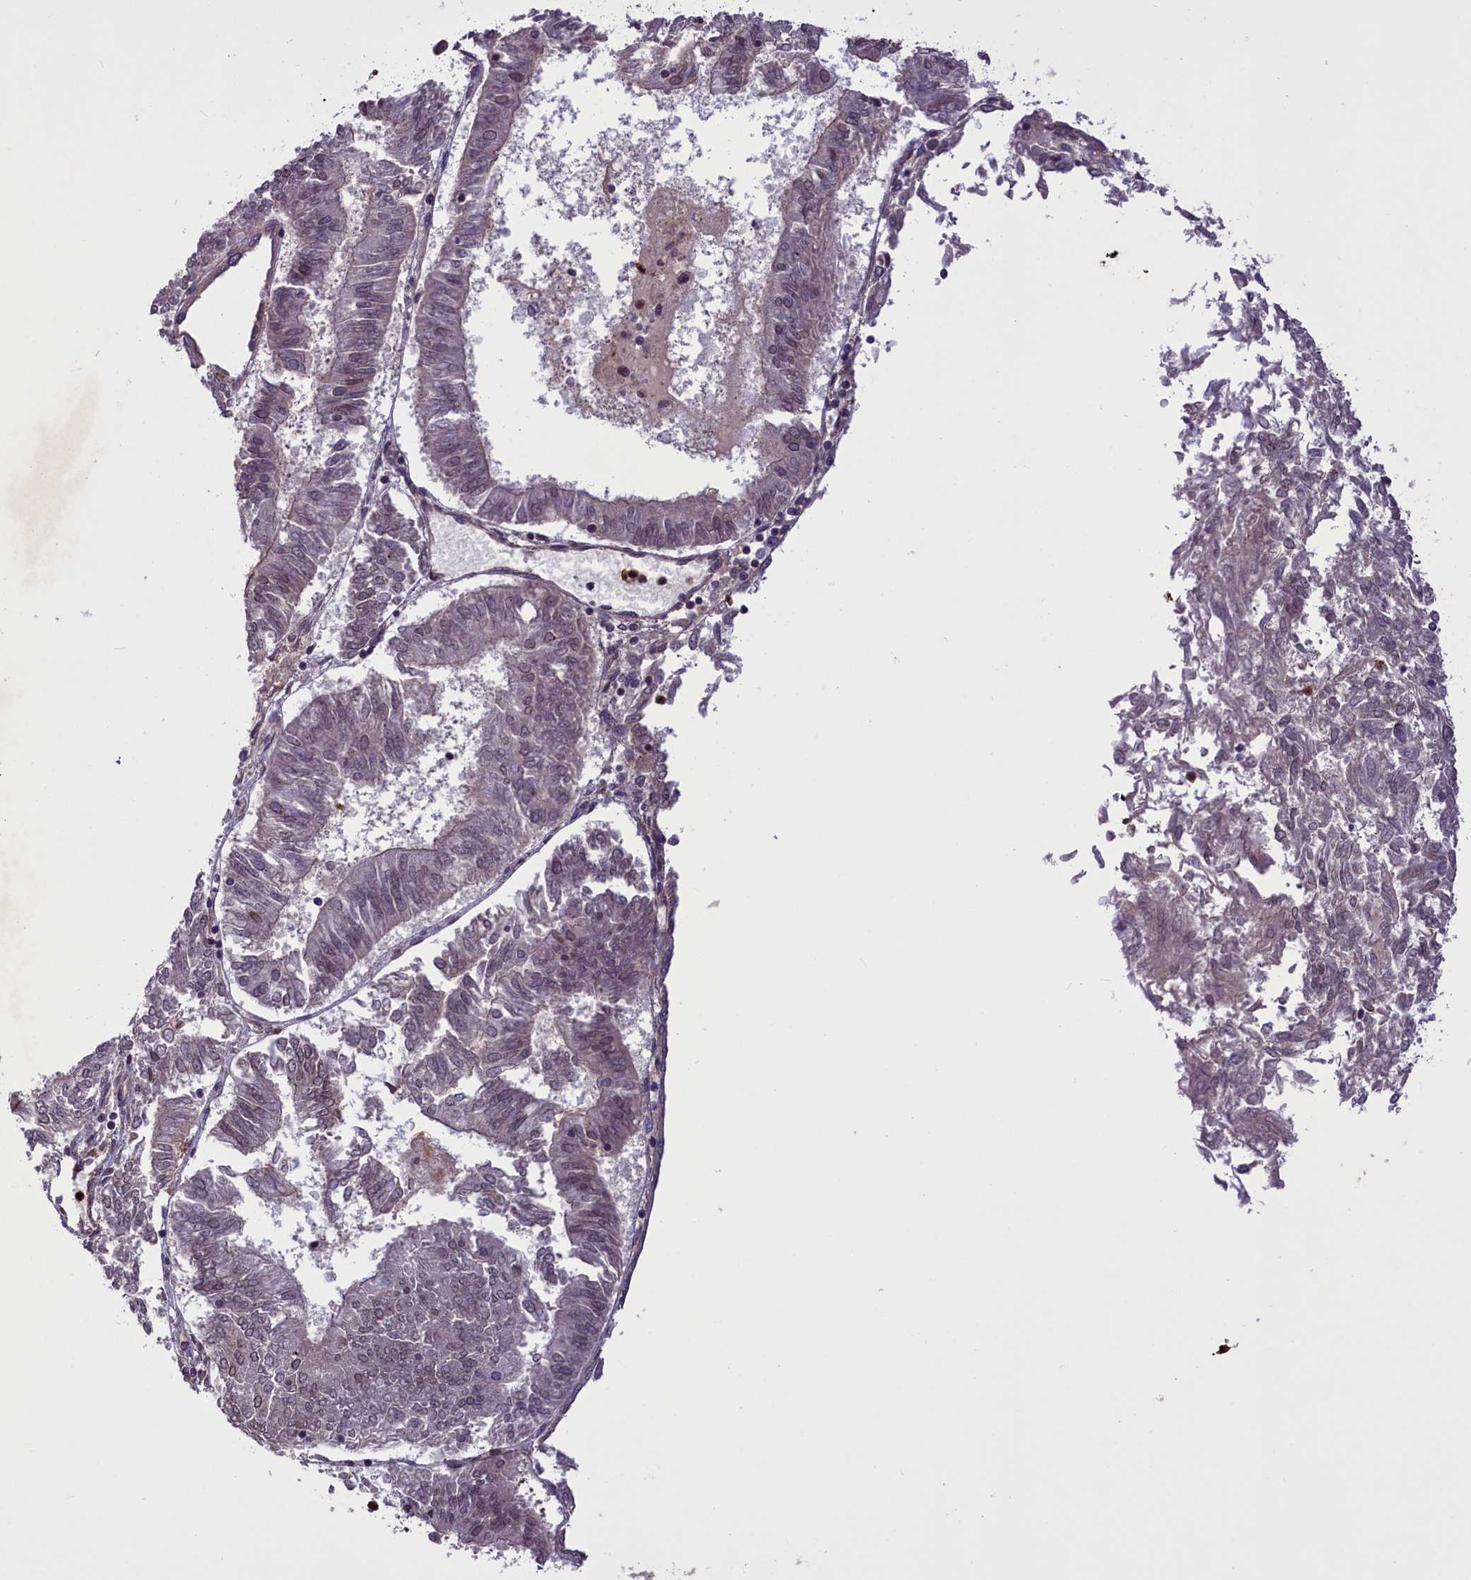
{"staining": {"intensity": "weak", "quantity": "25%-75%", "location": "nuclear"}, "tissue": "endometrial cancer", "cell_type": "Tumor cells", "image_type": "cancer", "snomed": [{"axis": "morphology", "description": "Adenocarcinoma, NOS"}, {"axis": "topography", "description": "Endometrium"}], "caption": "Endometrial cancer tissue reveals weak nuclear staining in approximately 25%-75% of tumor cells, visualized by immunohistochemistry.", "gene": "CCDC125", "patient": {"sex": "female", "age": 58}}